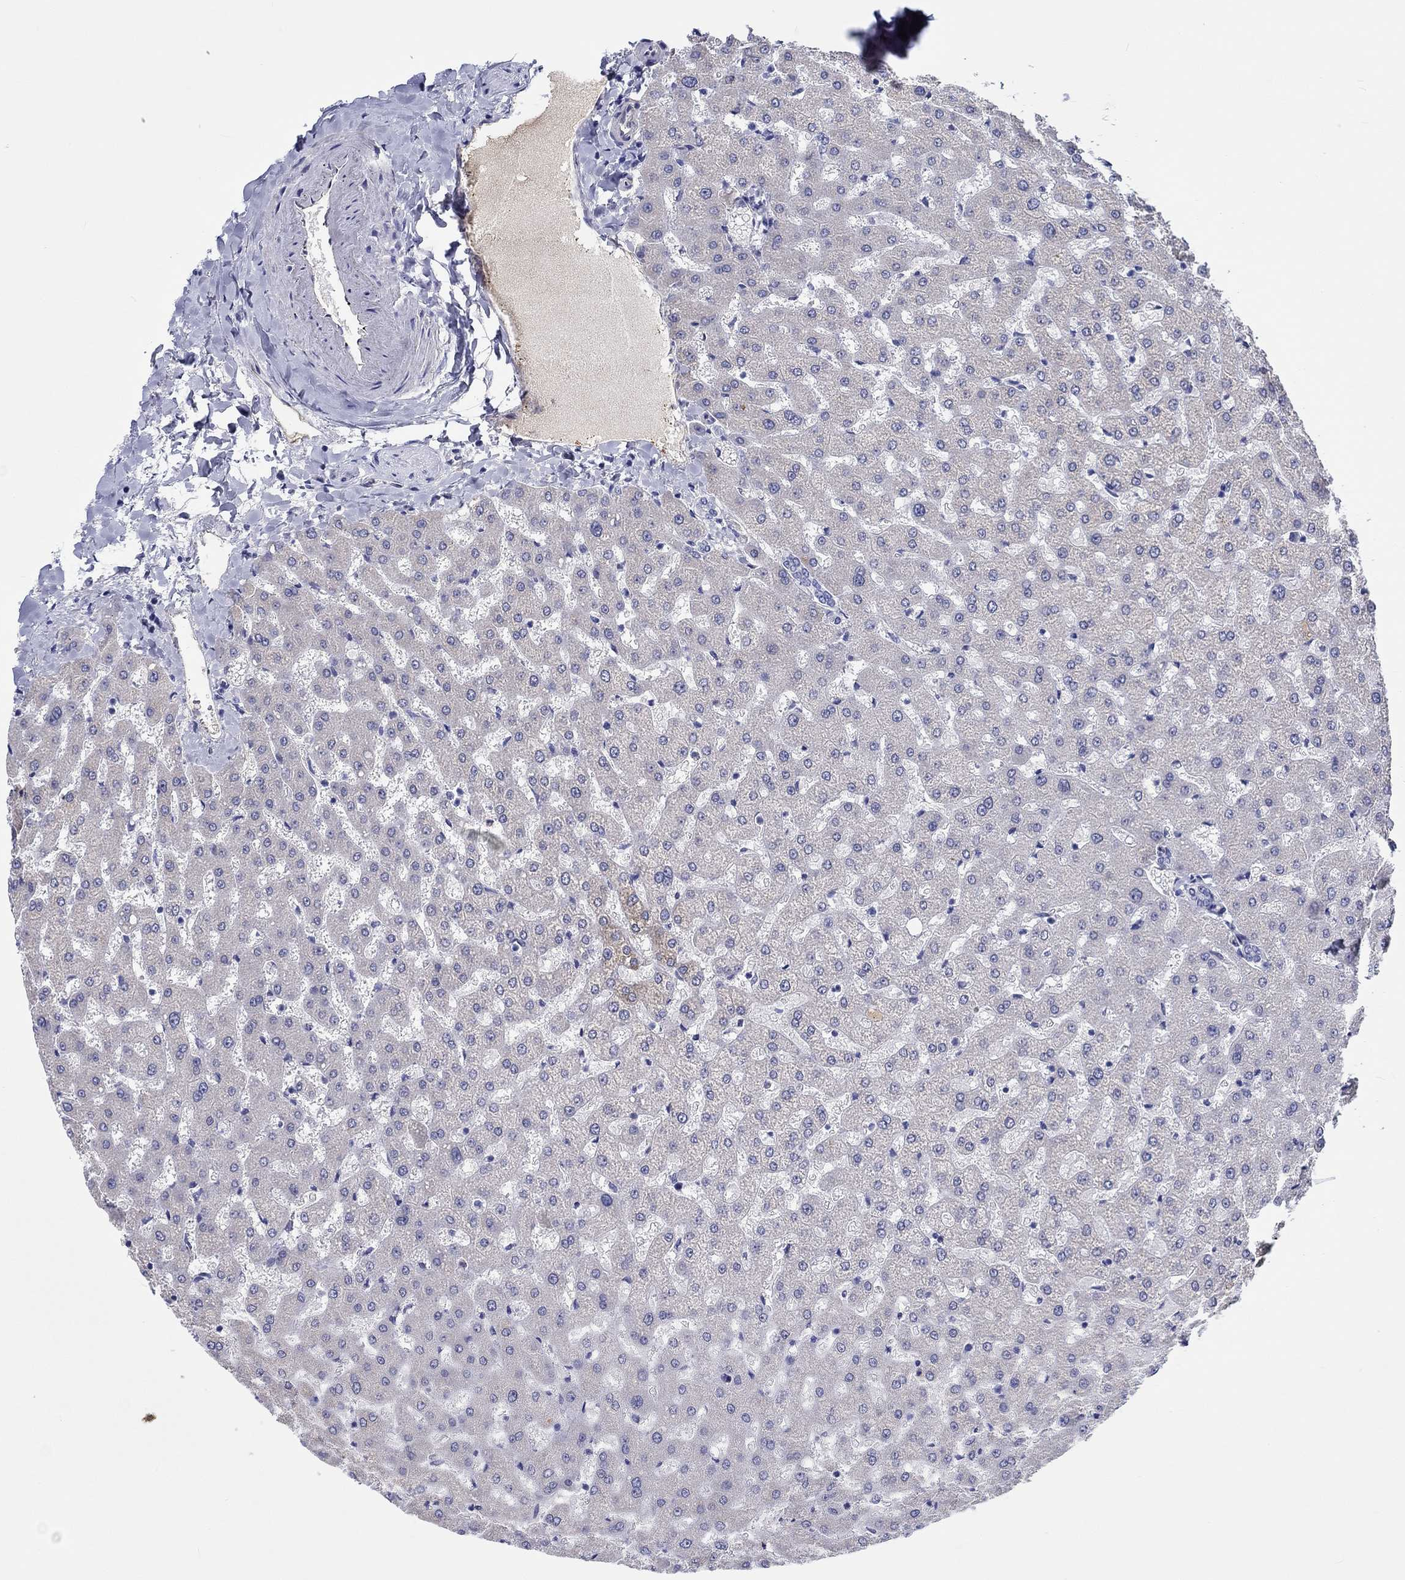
{"staining": {"intensity": "negative", "quantity": "none", "location": "none"}, "tissue": "liver", "cell_type": "Cholangiocytes", "image_type": "normal", "snomed": [{"axis": "morphology", "description": "Normal tissue, NOS"}, {"axis": "topography", "description": "Liver"}], "caption": "High power microscopy micrograph of an immunohistochemistry micrograph of normal liver, revealing no significant expression in cholangiocytes. (Stains: DAB (3,3'-diaminobenzidine) immunohistochemistry (IHC) with hematoxylin counter stain, Microscopy: brightfield microscopy at high magnification).", "gene": "CDY1B", "patient": {"sex": "female", "age": 50}}